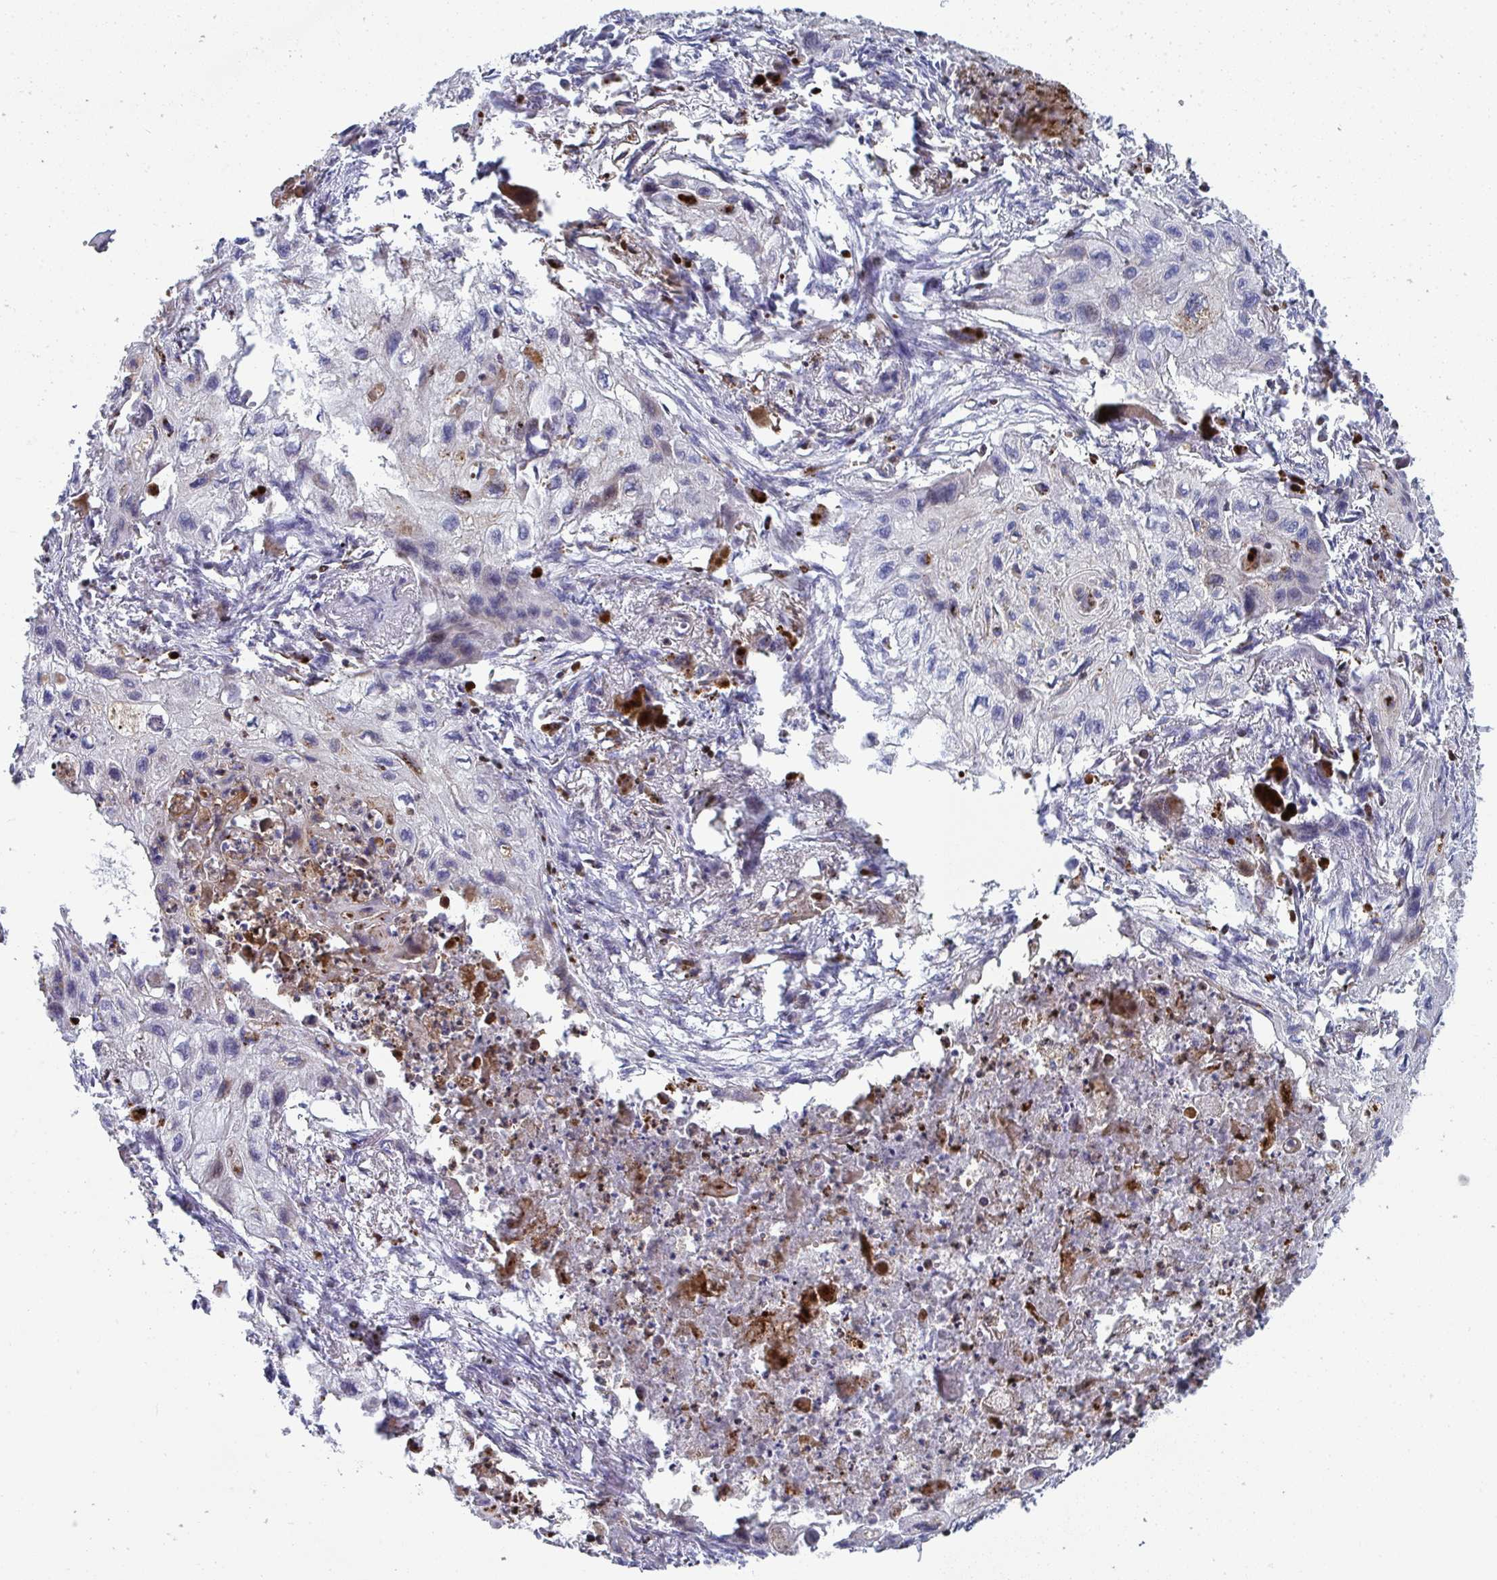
{"staining": {"intensity": "weak", "quantity": "<25%", "location": "cytoplasmic/membranous"}, "tissue": "lung cancer", "cell_type": "Tumor cells", "image_type": "cancer", "snomed": [{"axis": "morphology", "description": "Squamous cell carcinoma, NOS"}, {"axis": "topography", "description": "Lung"}], "caption": "Immunohistochemistry image of neoplastic tissue: lung cancer (squamous cell carcinoma) stained with DAB (3,3'-diaminobenzidine) demonstrates no significant protein expression in tumor cells.", "gene": "AOC2", "patient": {"sex": "male", "age": 71}}